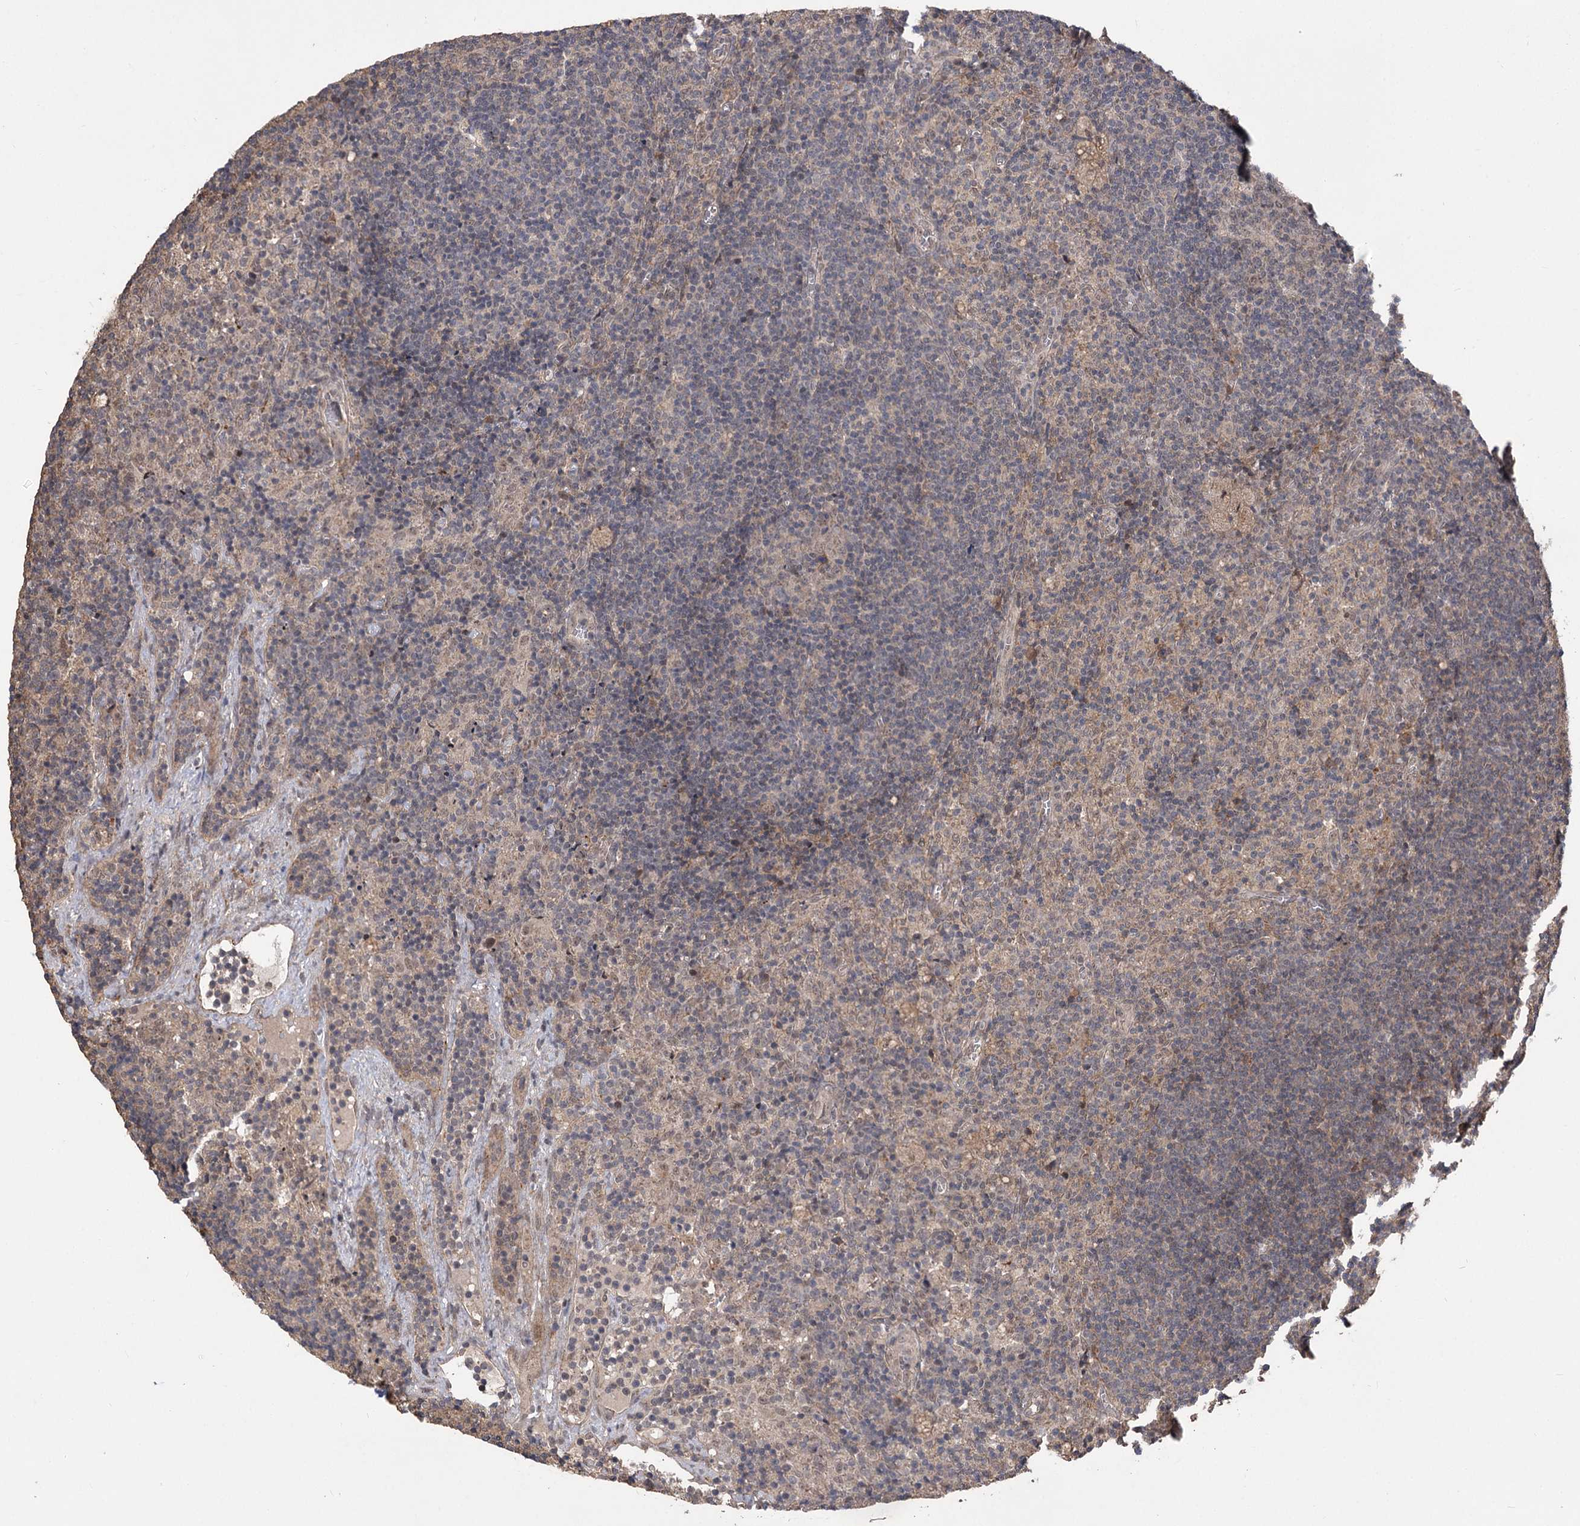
{"staining": {"intensity": "negative", "quantity": "none", "location": "none"}, "tissue": "lymph node", "cell_type": "Germinal center cells", "image_type": "normal", "snomed": [{"axis": "morphology", "description": "Normal tissue, NOS"}, {"axis": "topography", "description": "Lymph node"}], "caption": "The micrograph displays no significant positivity in germinal center cells of lymph node.", "gene": "TENM2", "patient": {"sex": "male", "age": 69}}